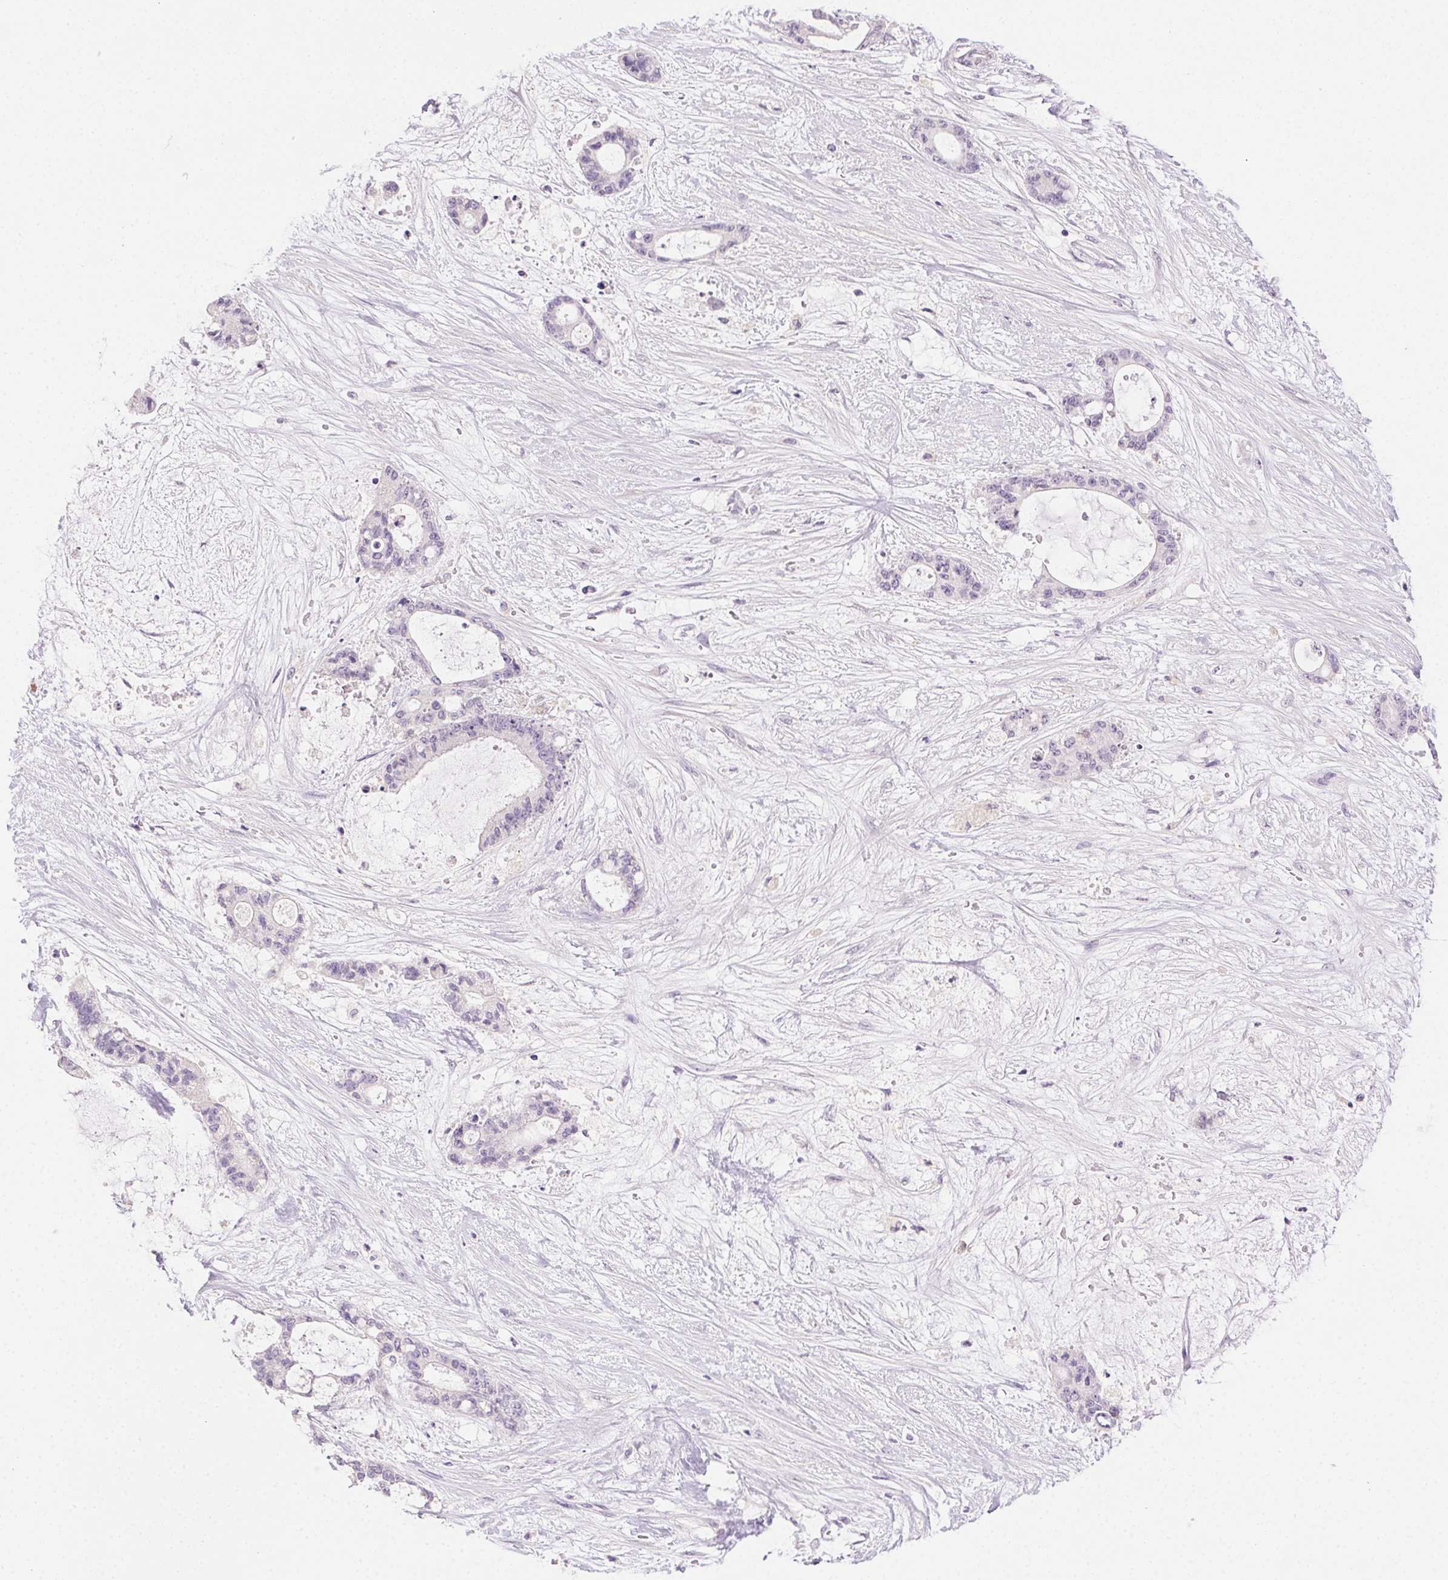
{"staining": {"intensity": "negative", "quantity": "none", "location": "none"}, "tissue": "liver cancer", "cell_type": "Tumor cells", "image_type": "cancer", "snomed": [{"axis": "morphology", "description": "Normal tissue, NOS"}, {"axis": "morphology", "description": "Cholangiocarcinoma"}, {"axis": "topography", "description": "Liver"}, {"axis": "topography", "description": "Peripheral nerve tissue"}], "caption": "Liver cancer was stained to show a protein in brown. There is no significant positivity in tumor cells.", "gene": "AKAP5", "patient": {"sex": "female", "age": 73}}